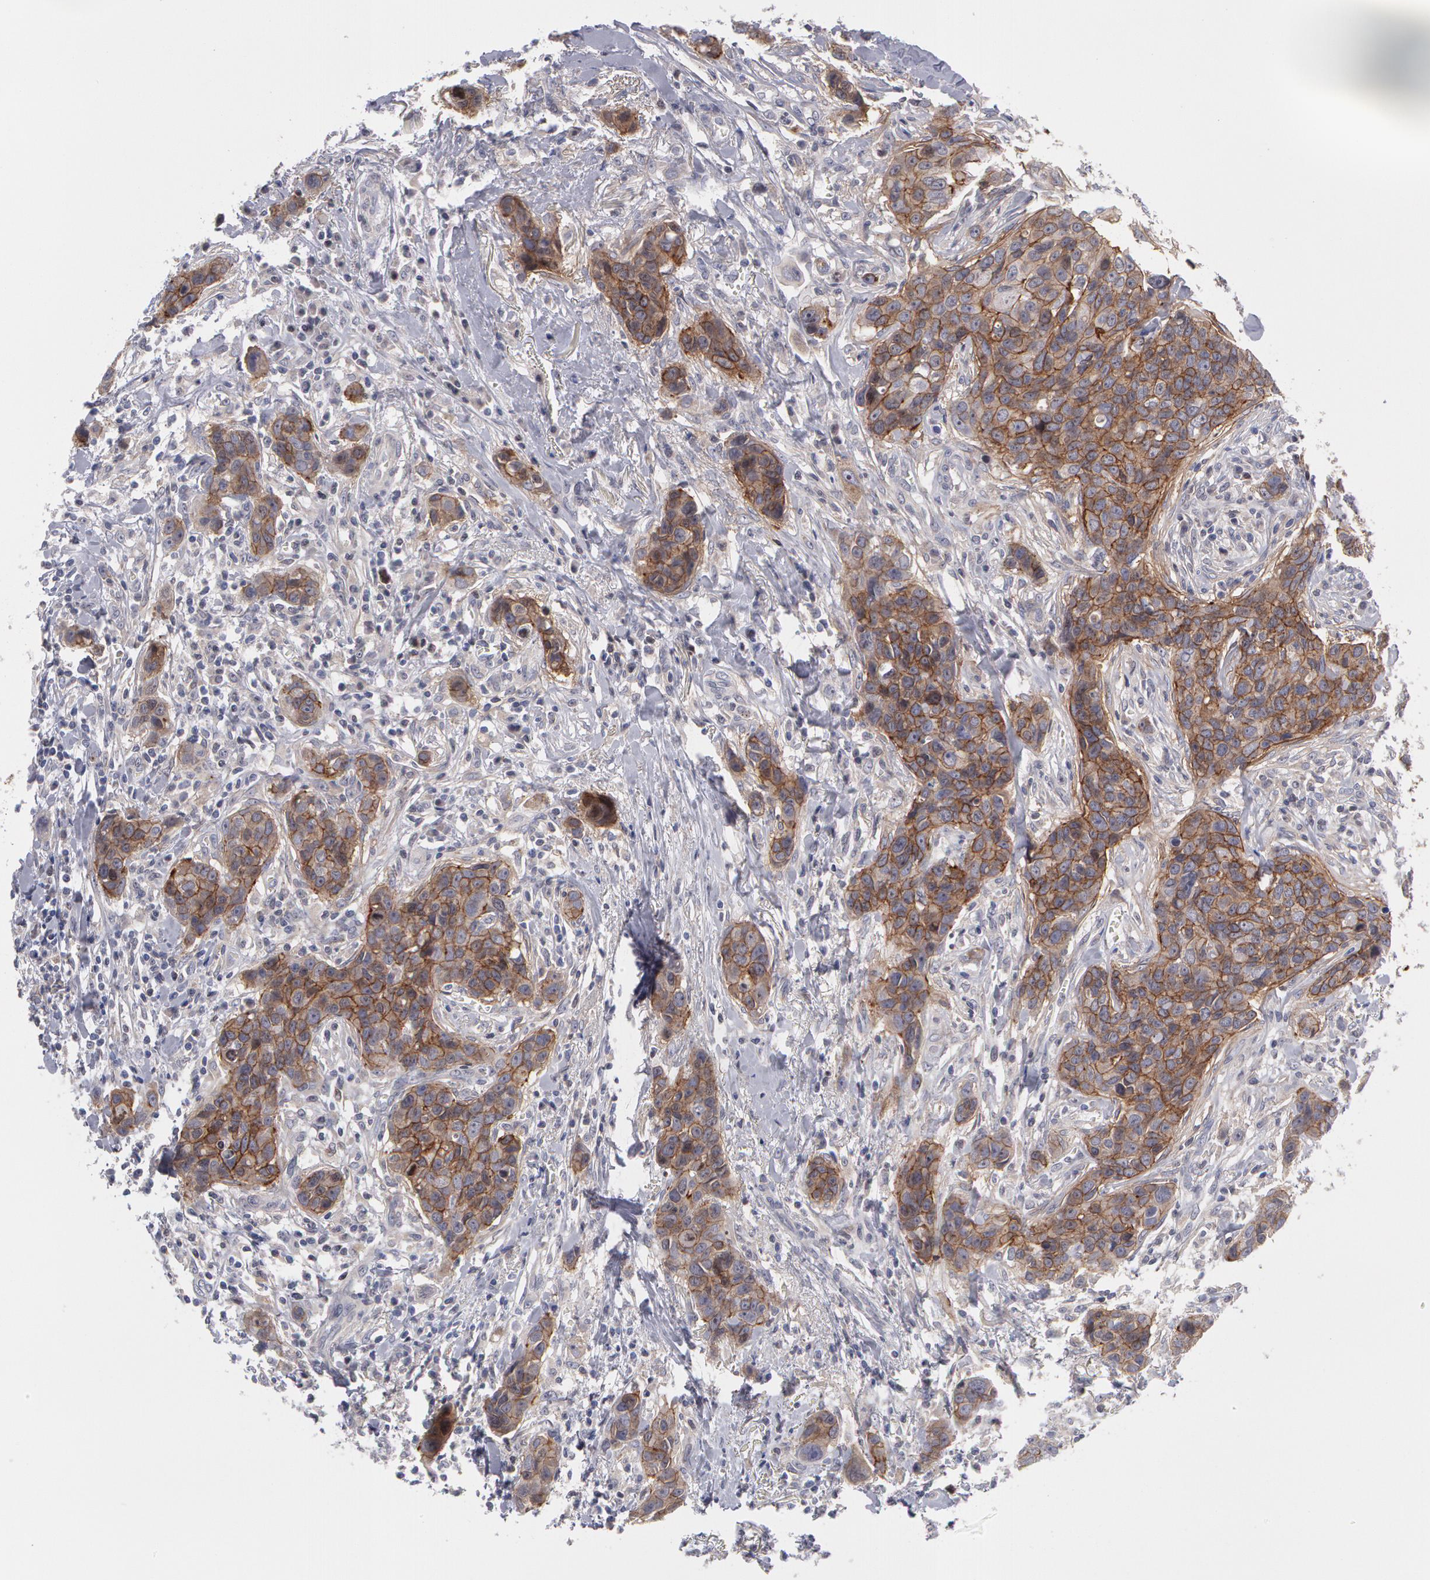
{"staining": {"intensity": "moderate", "quantity": ">75%", "location": "cytoplasmic/membranous"}, "tissue": "breast cancer", "cell_type": "Tumor cells", "image_type": "cancer", "snomed": [{"axis": "morphology", "description": "Duct carcinoma"}, {"axis": "topography", "description": "Breast"}], "caption": "DAB immunohistochemical staining of human breast invasive ductal carcinoma demonstrates moderate cytoplasmic/membranous protein positivity in about >75% of tumor cells.", "gene": "ERBB2", "patient": {"sex": "female", "age": 91}}